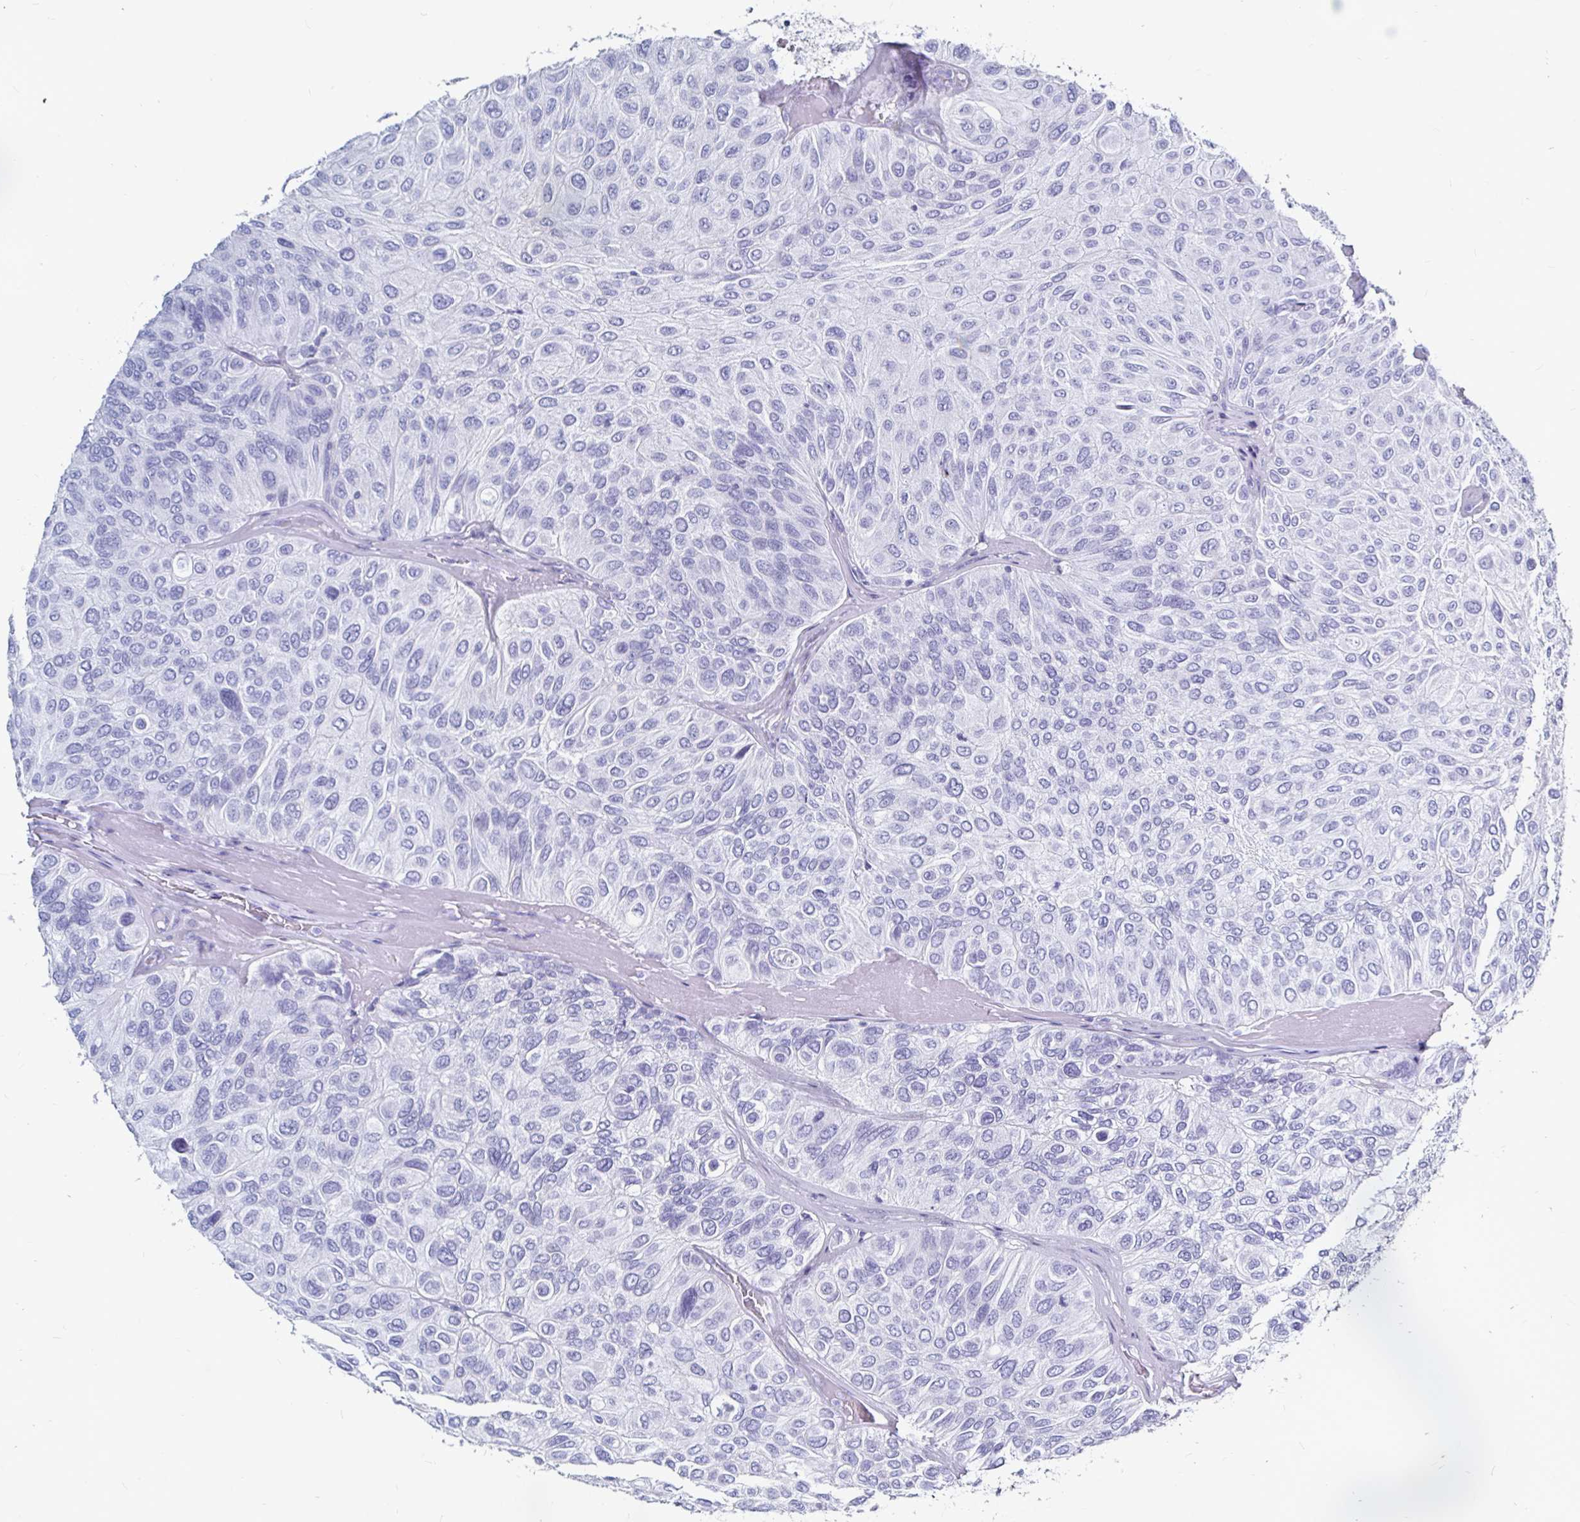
{"staining": {"intensity": "negative", "quantity": "none", "location": "none"}, "tissue": "urothelial cancer", "cell_type": "Tumor cells", "image_type": "cancer", "snomed": [{"axis": "morphology", "description": "Urothelial carcinoma, High grade"}, {"axis": "topography", "description": "Urinary bladder"}], "caption": "Immunohistochemistry (IHC) of human urothelial cancer demonstrates no staining in tumor cells.", "gene": "LUZP4", "patient": {"sex": "male", "age": 66}}